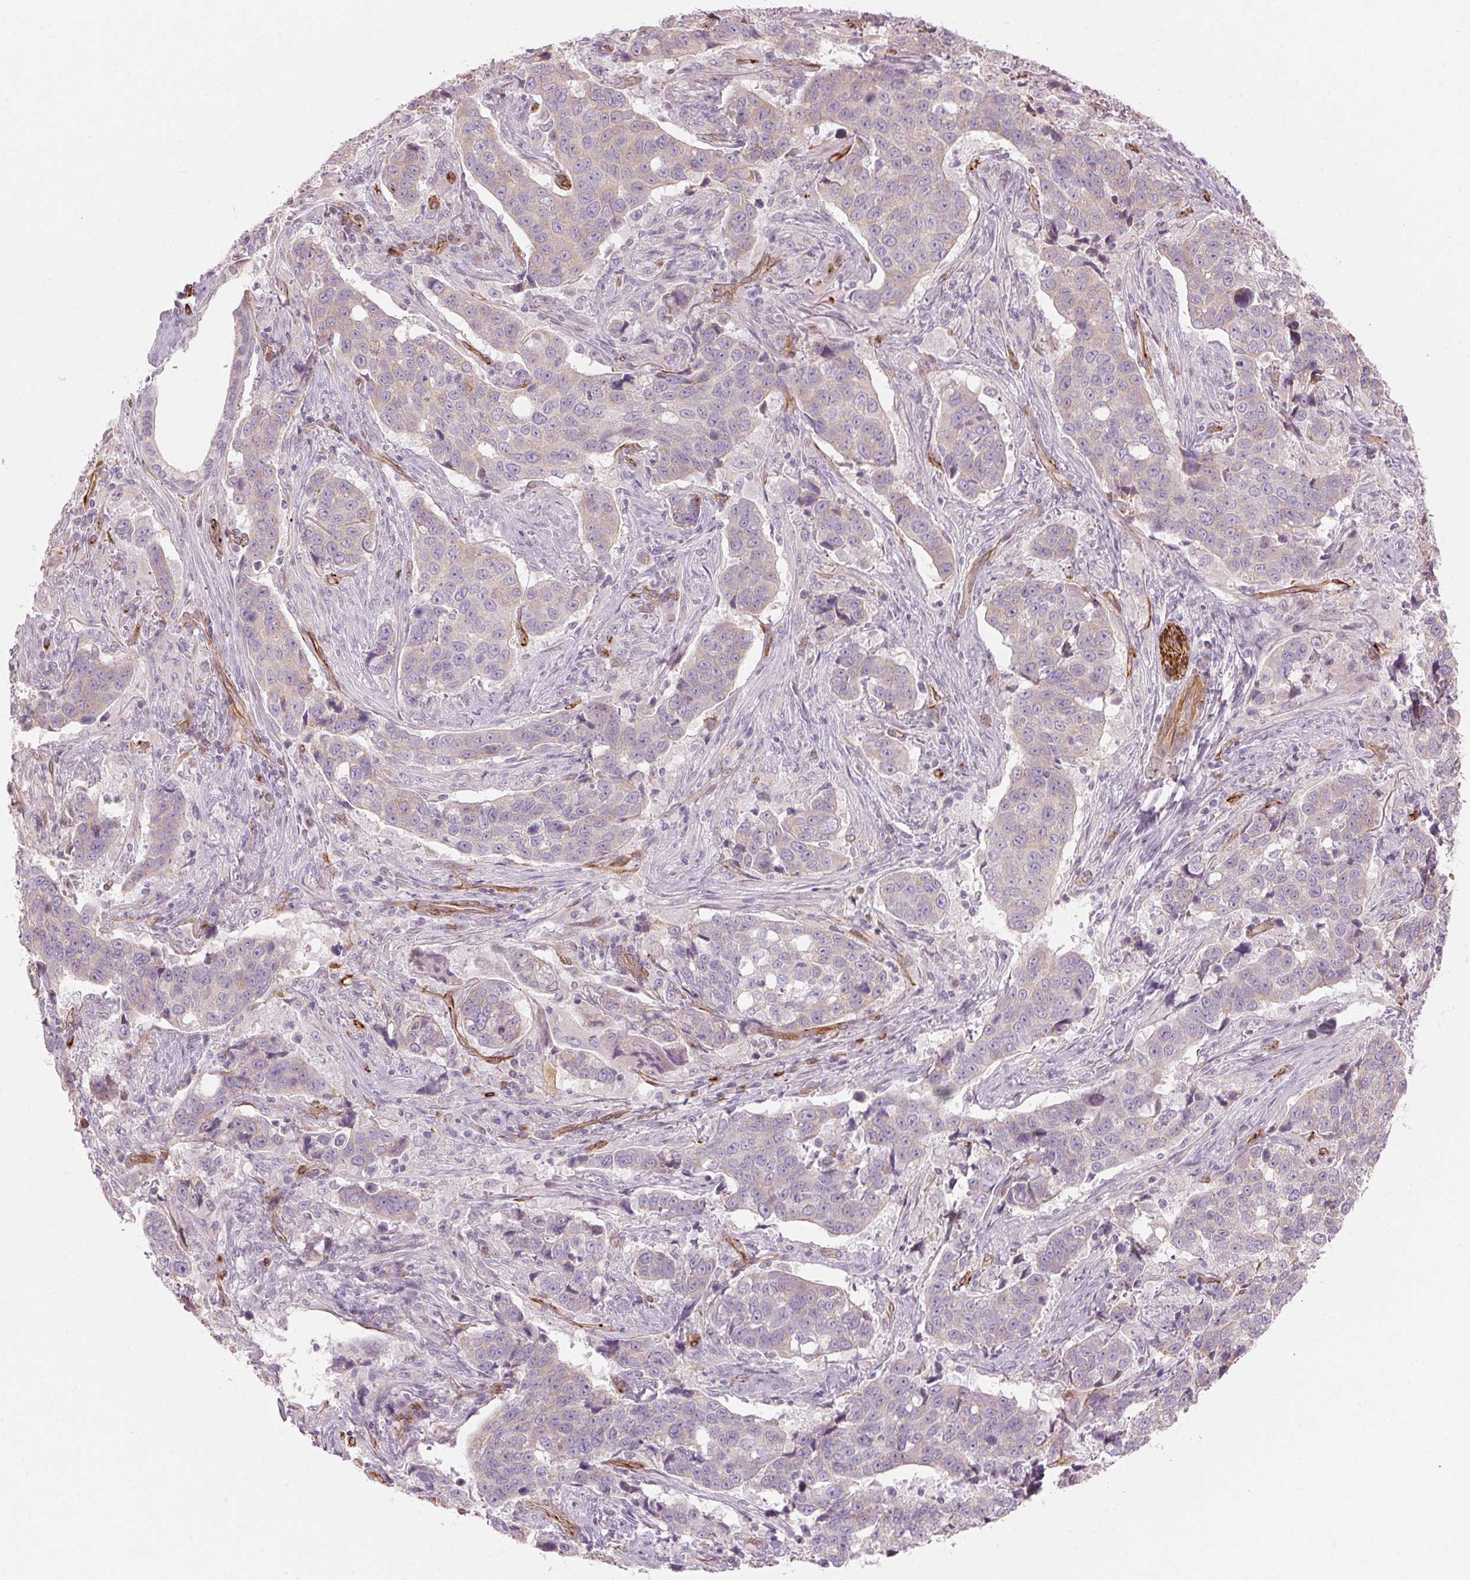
{"staining": {"intensity": "negative", "quantity": "none", "location": "none"}, "tissue": "lung cancer", "cell_type": "Tumor cells", "image_type": "cancer", "snomed": [{"axis": "morphology", "description": "Squamous cell carcinoma, NOS"}, {"axis": "topography", "description": "Lymph node"}, {"axis": "topography", "description": "Lung"}], "caption": "Tumor cells are negative for brown protein staining in squamous cell carcinoma (lung). (DAB (3,3'-diaminobenzidine) IHC with hematoxylin counter stain).", "gene": "CLPS", "patient": {"sex": "male", "age": 61}}